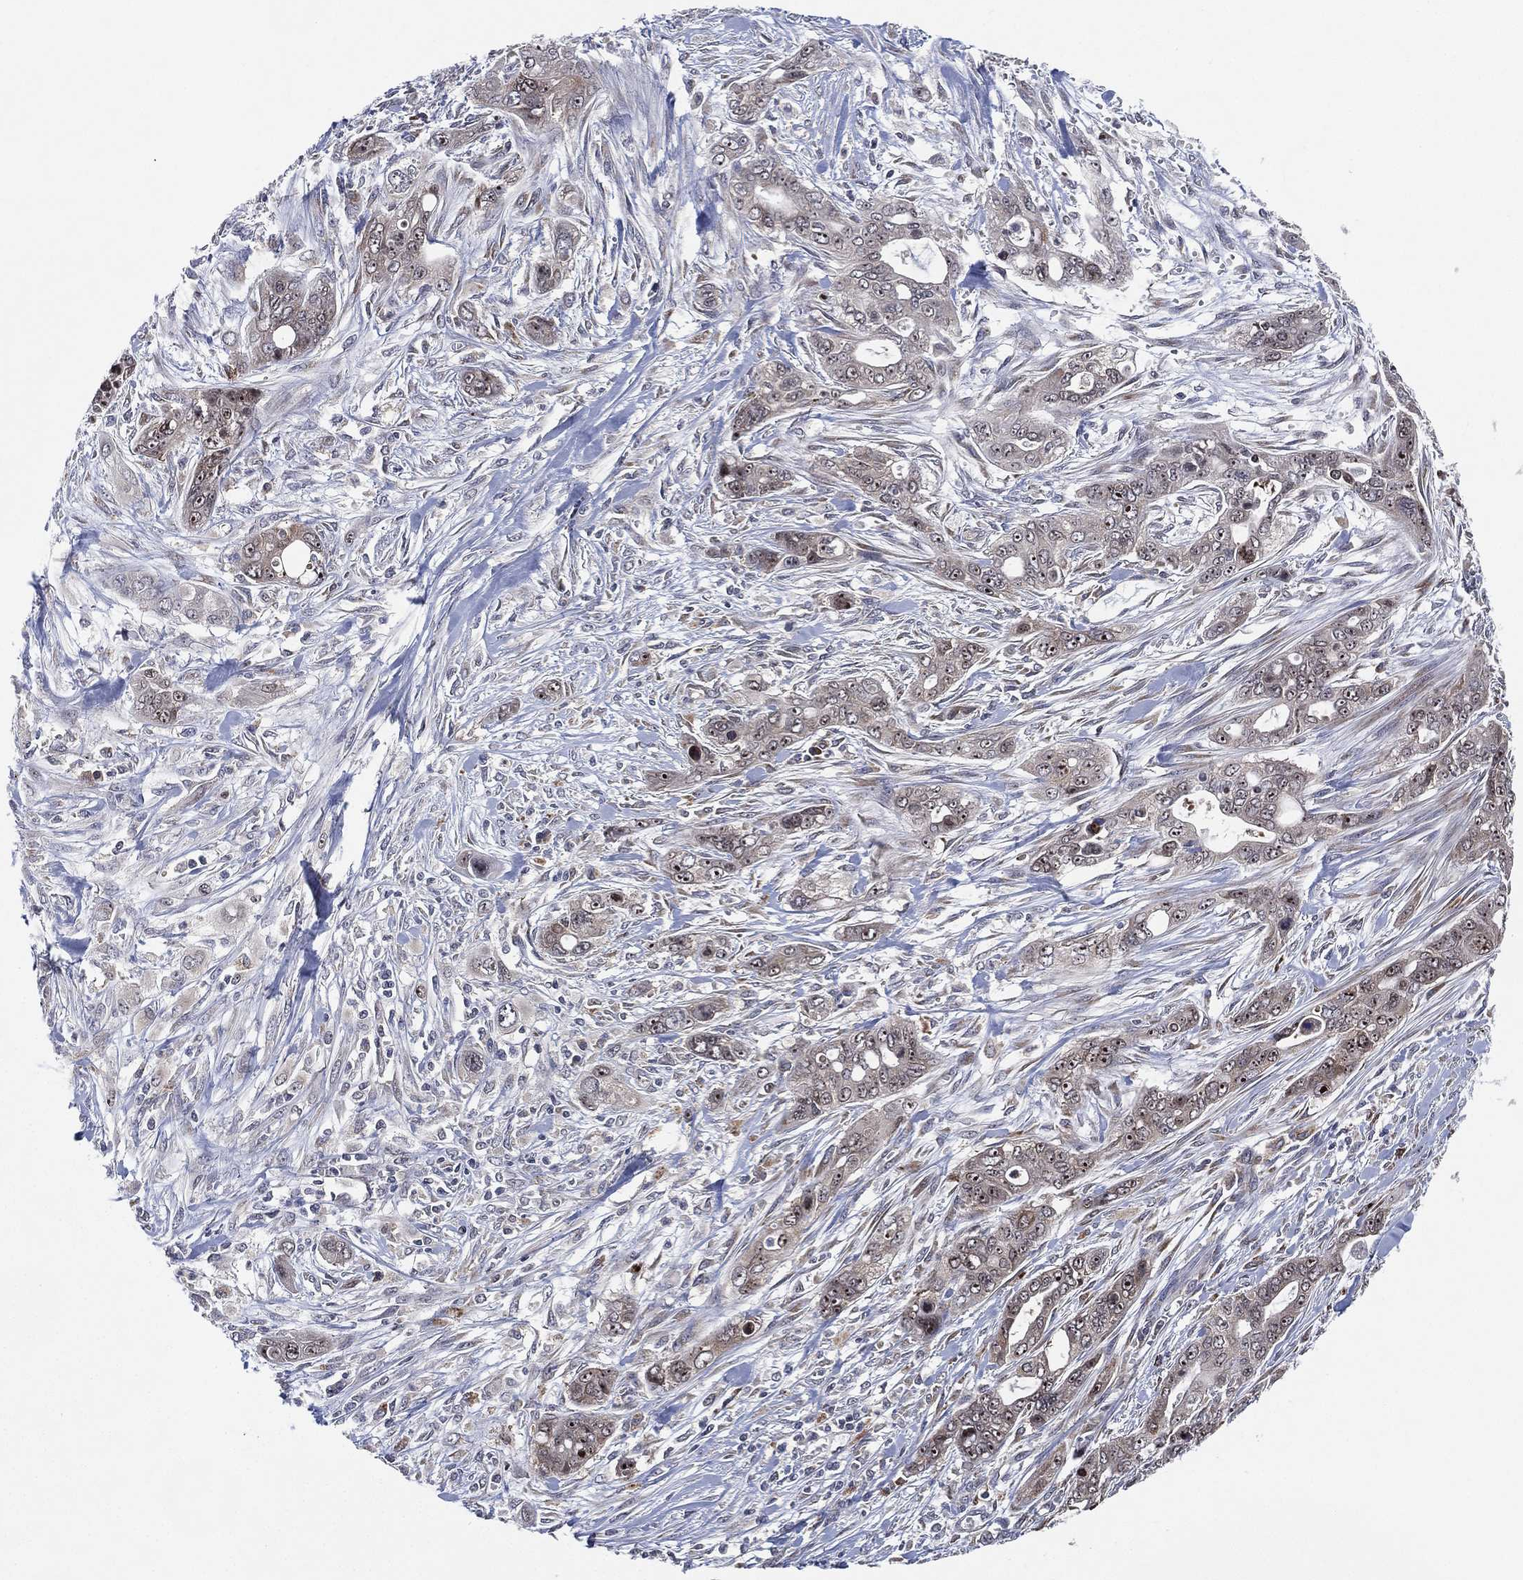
{"staining": {"intensity": "negative", "quantity": "none", "location": "none"}, "tissue": "pancreatic cancer", "cell_type": "Tumor cells", "image_type": "cancer", "snomed": [{"axis": "morphology", "description": "Adenocarcinoma, NOS"}, {"axis": "topography", "description": "Pancreas"}], "caption": "High magnification brightfield microscopy of pancreatic cancer (adenocarcinoma) stained with DAB (brown) and counterstained with hematoxylin (blue): tumor cells show no significant expression.", "gene": "FAM104A", "patient": {"sex": "male", "age": 47}}